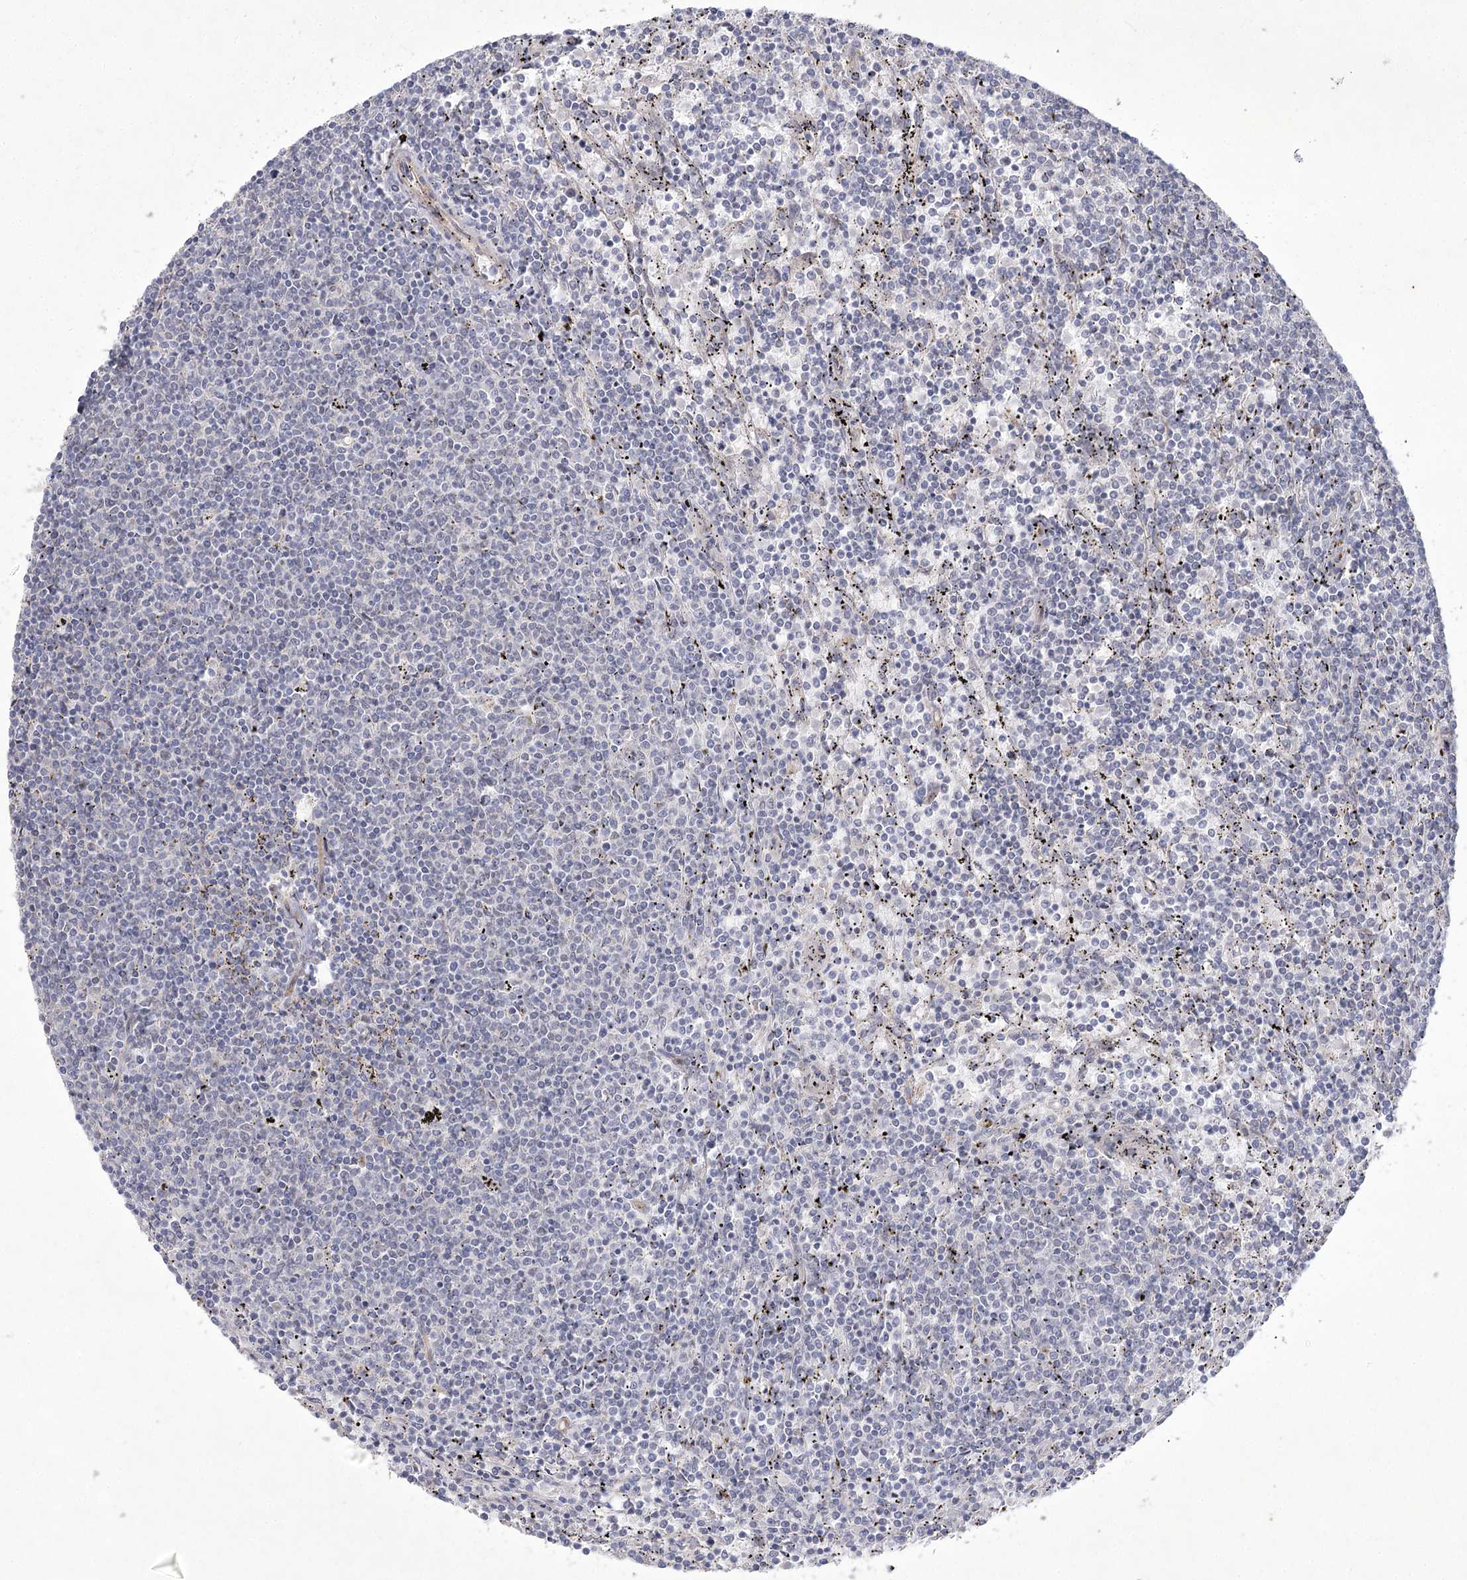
{"staining": {"intensity": "negative", "quantity": "none", "location": "none"}, "tissue": "lymphoma", "cell_type": "Tumor cells", "image_type": "cancer", "snomed": [{"axis": "morphology", "description": "Malignant lymphoma, non-Hodgkin's type, Low grade"}, {"axis": "topography", "description": "Spleen"}], "caption": "There is no significant expression in tumor cells of low-grade malignant lymphoma, non-Hodgkin's type.", "gene": "AMTN", "patient": {"sex": "female", "age": 50}}